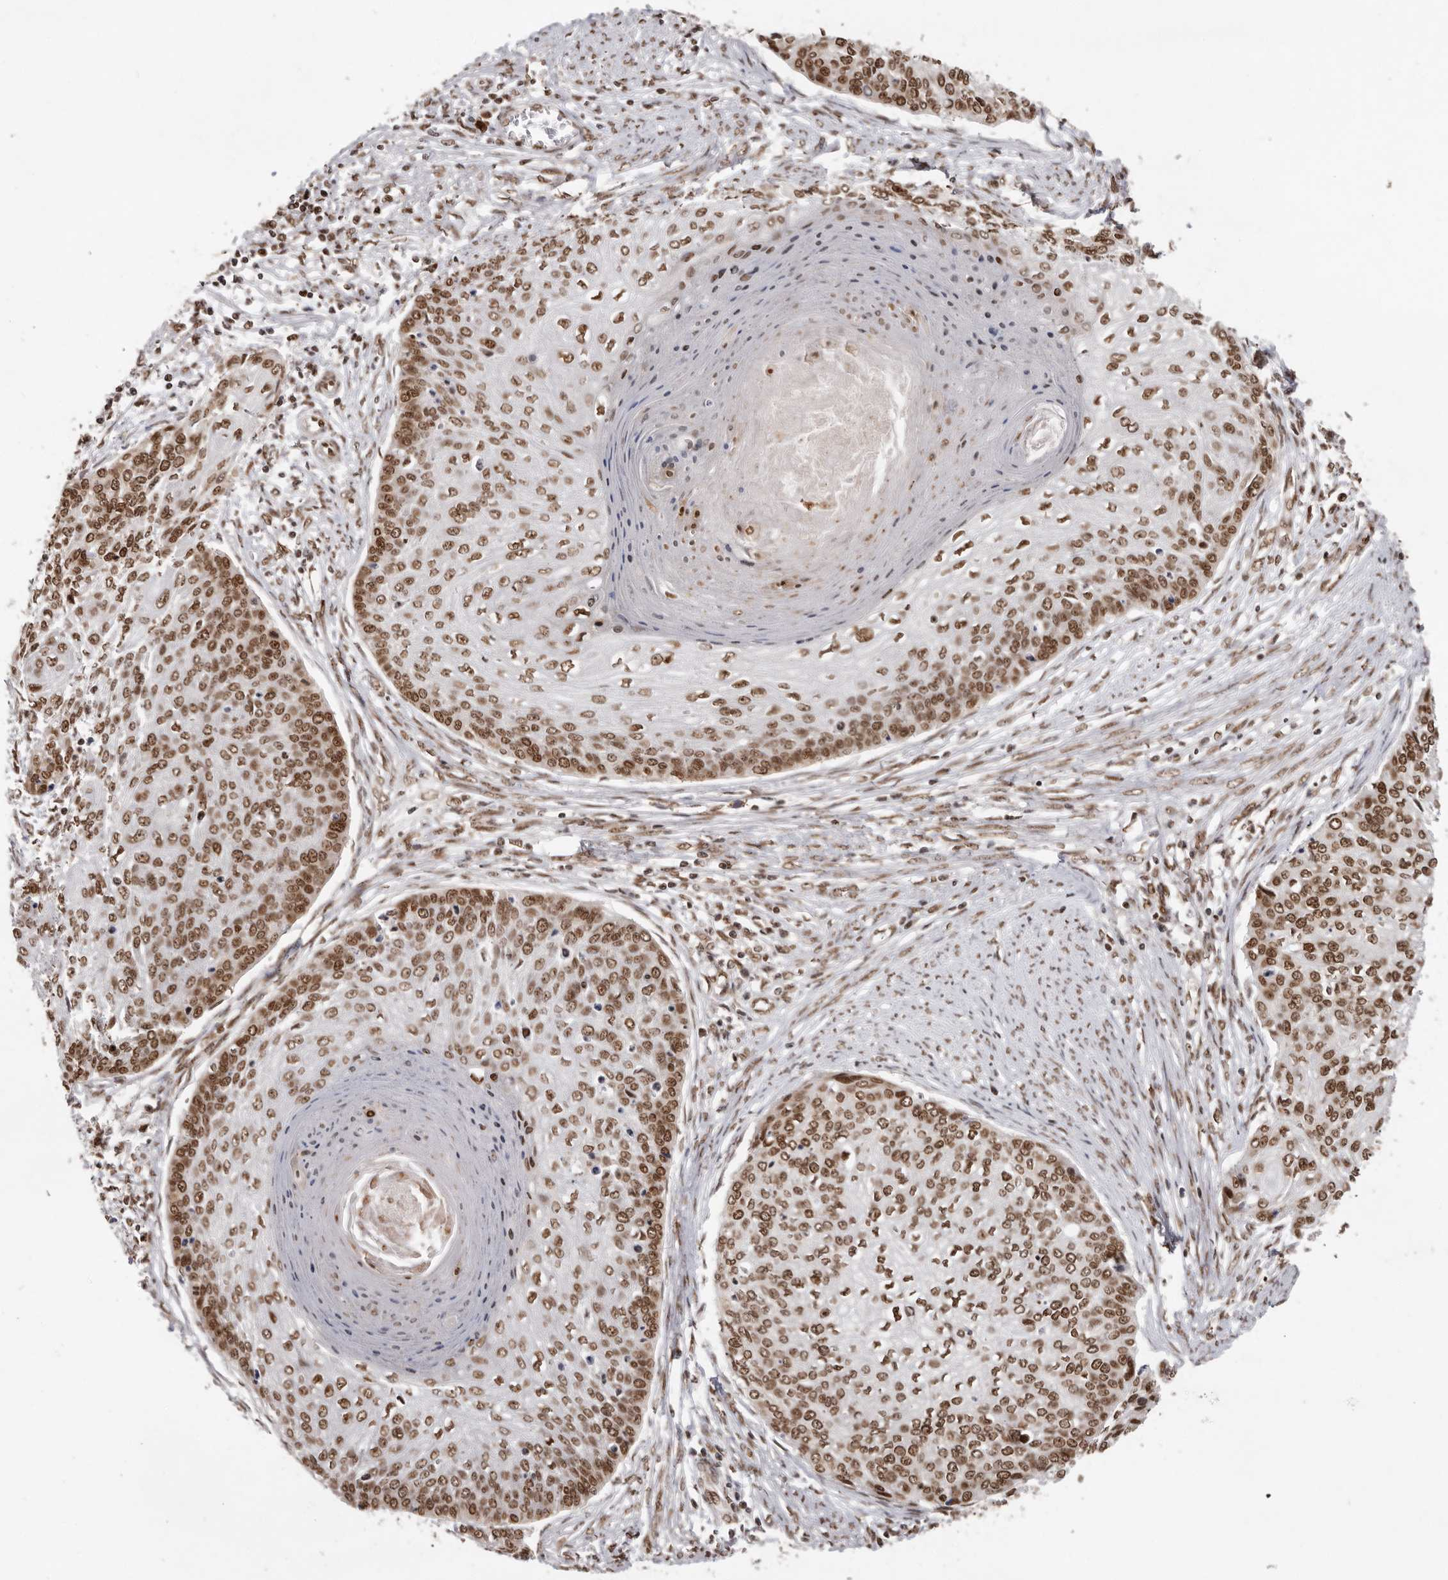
{"staining": {"intensity": "strong", "quantity": ">75%", "location": "nuclear"}, "tissue": "cervical cancer", "cell_type": "Tumor cells", "image_type": "cancer", "snomed": [{"axis": "morphology", "description": "Squamous cell carcinoma, NOS"}, {"axis": "topography", "description": "Cervix"}], "caption": "This micrograph reveals cervical cancer (squamous cell carcinoma) stained with IHC to label a protein in brown. The nuclear of tumor cells show strong positivity for the protein. Nuclei are counter-stained blue.", "gene": "CHTOP", "patient": {"sex": "female", "age": 37}}